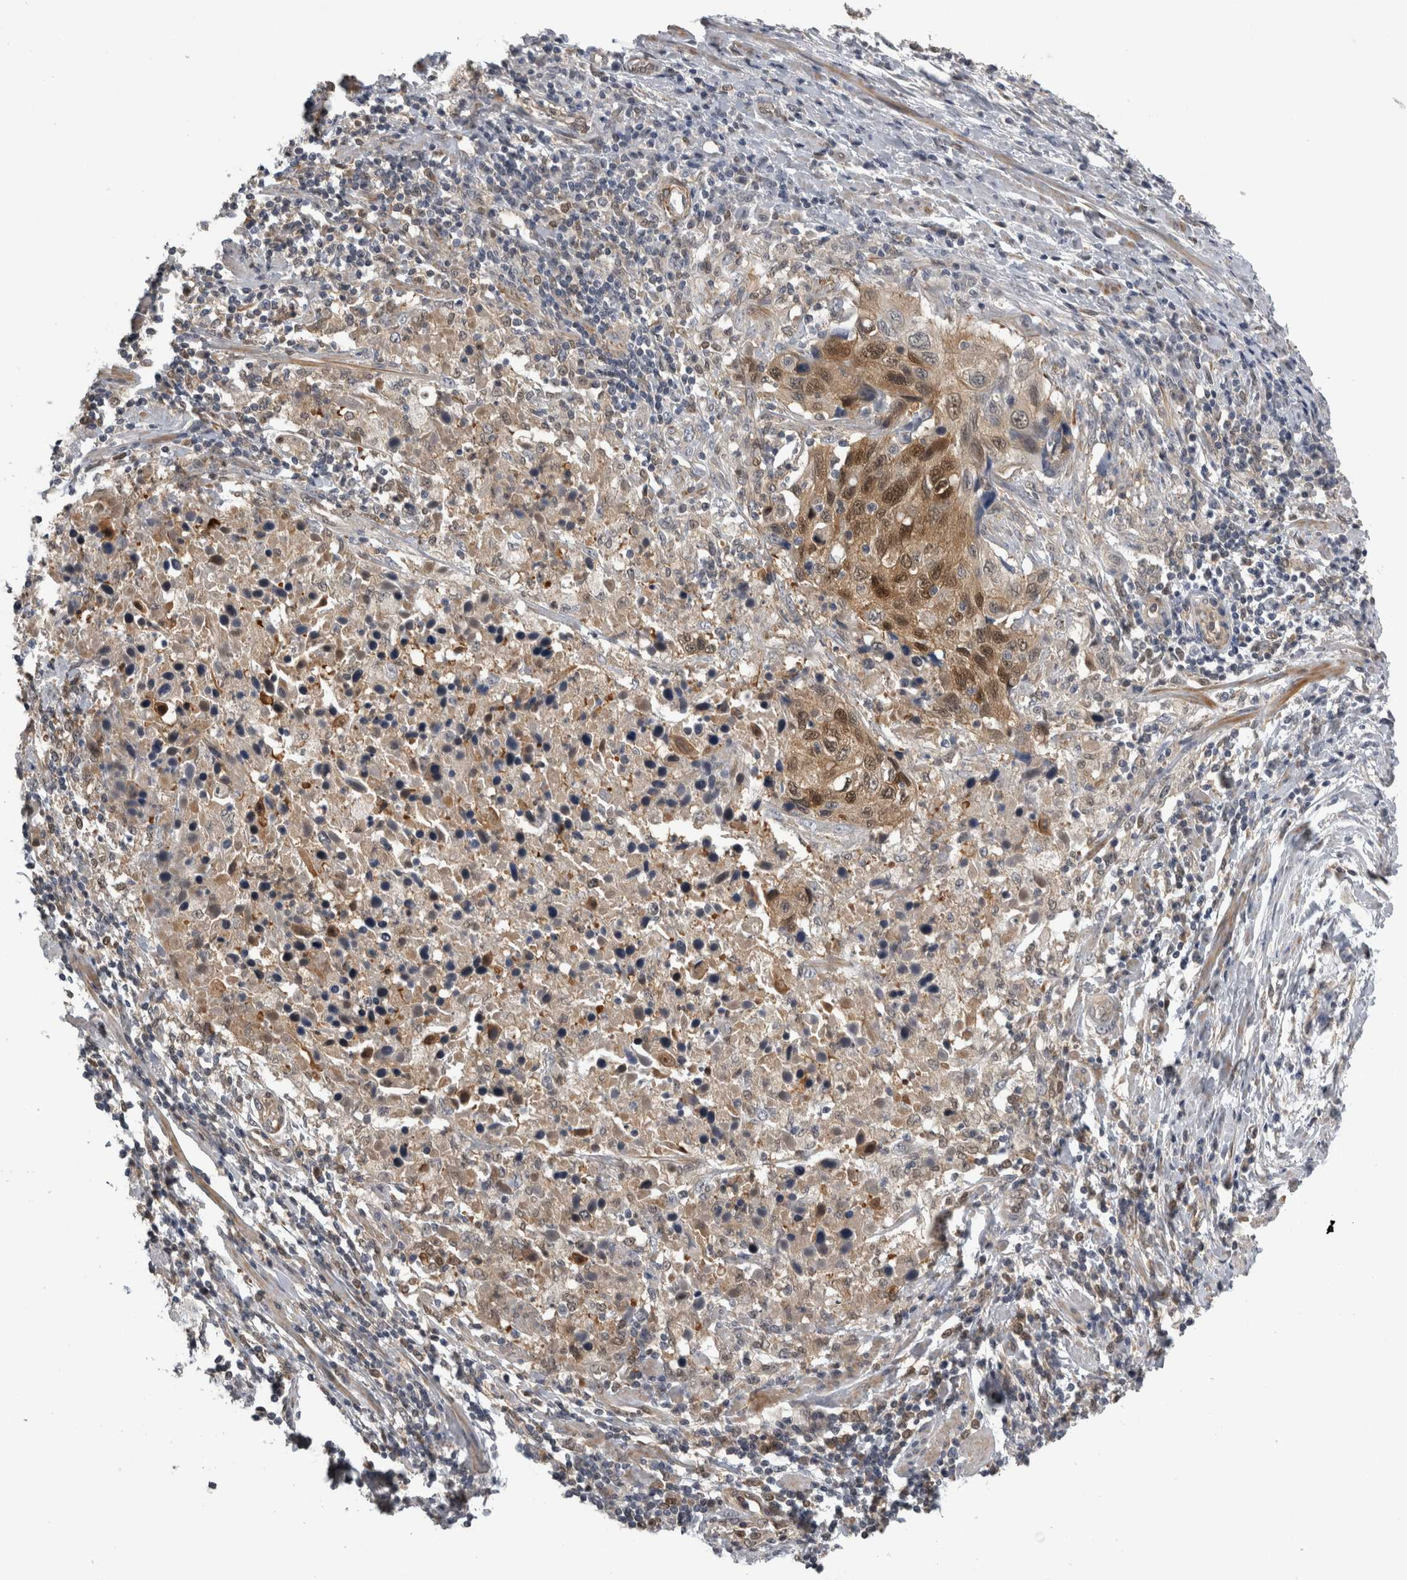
{"staining": {"intensity": "moderate", "quantity": "<25%", "location": "cytoplasmic/membranous,nuclear"}, "tissue": "cervical cancer", "cell_type": "Tumor cells", "image_type": "cancer", "snomed": [{"axis": "morphology", "description": "Squamous cell carcinoma, NOS"}, {"axis": "topography", "description": "Cervix"}], "caption": "Squamous cell carcinoma (cervical) was stained to show a protein in brown. There is low levels of moderate cytoplasmic/membranous and nuclear staining in approximately <25% of tumor cells.", "gene": "NAPRT", "patient": {"sex": "female", "age": 53}}